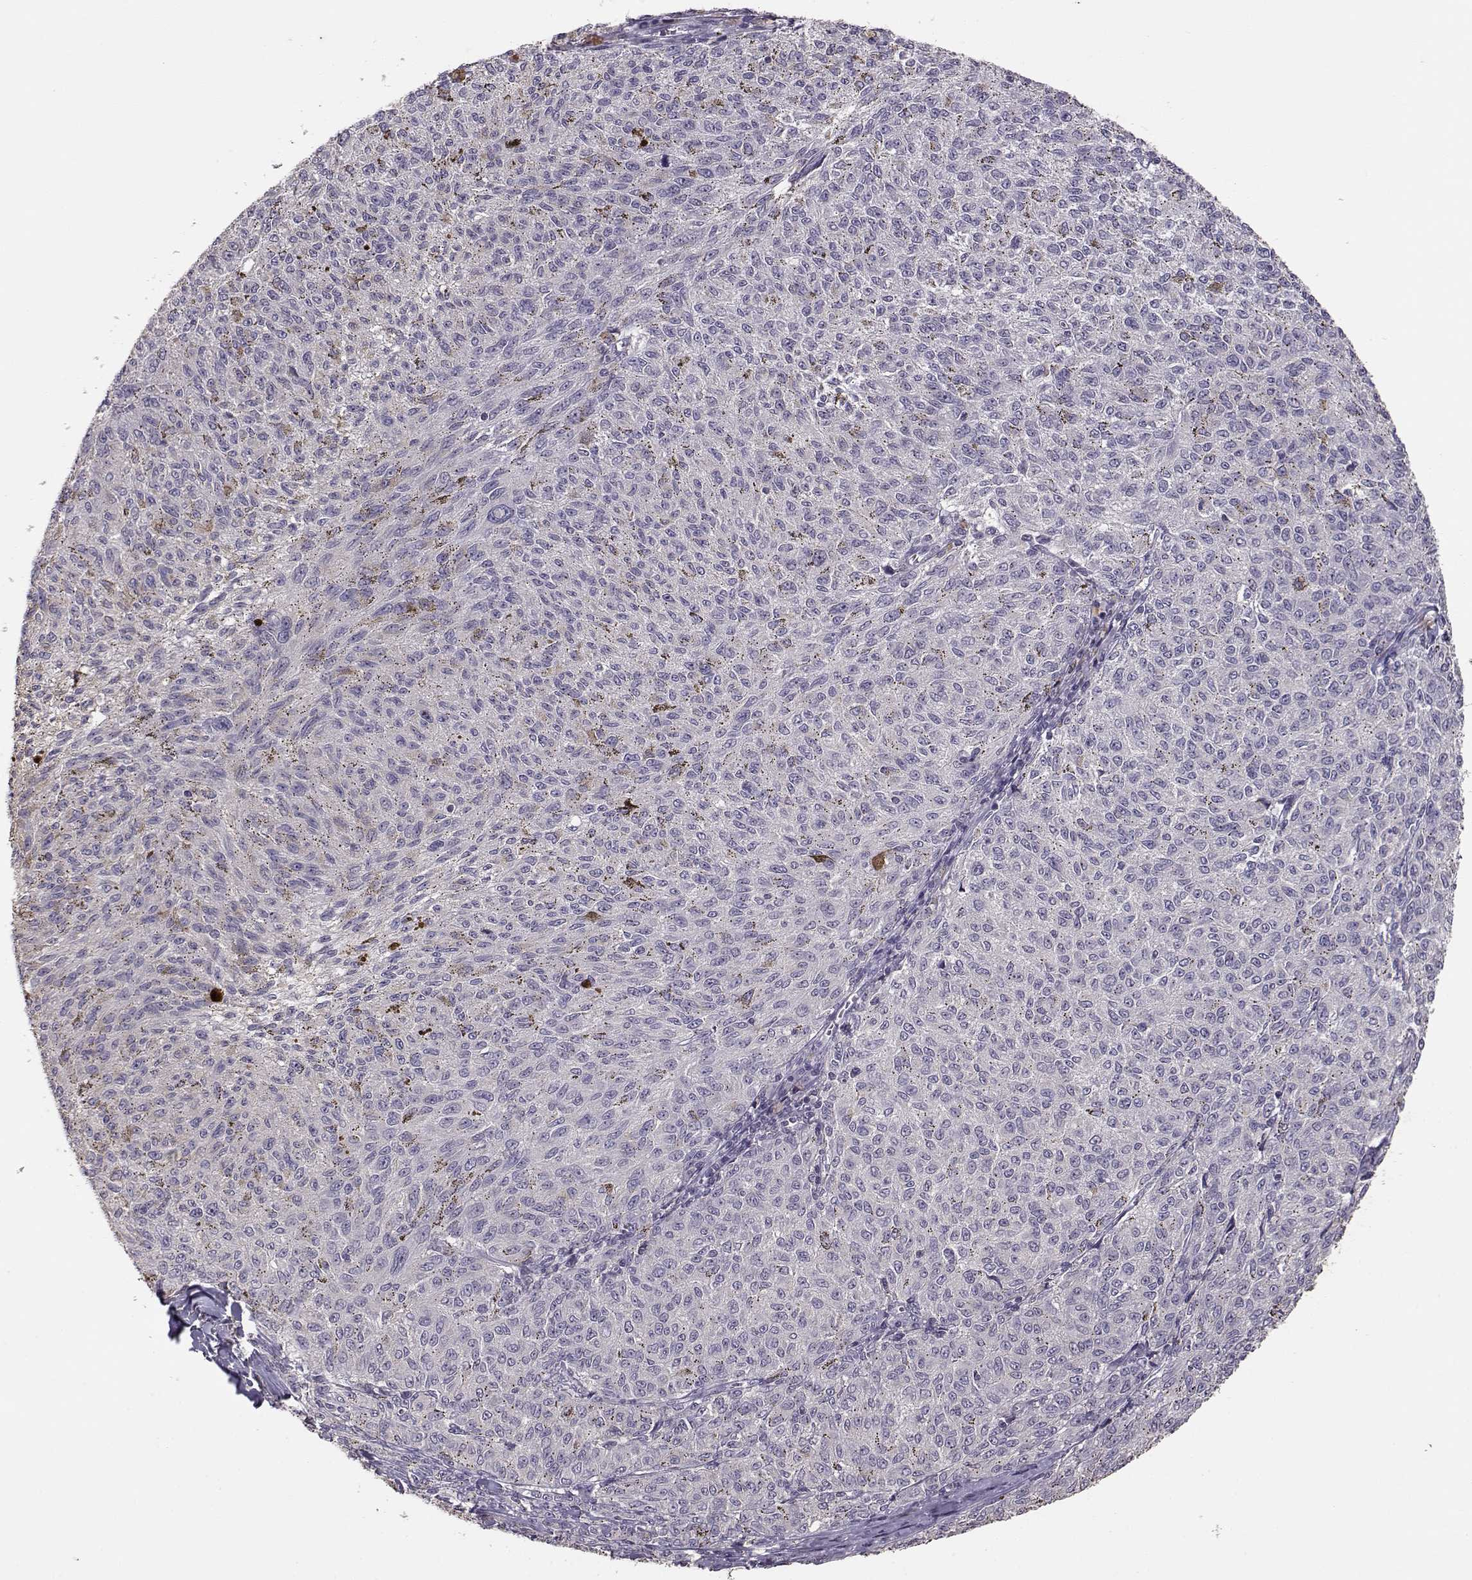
{"staining": {"intensity": "negative", "quantity": "none", "location": "none"}, "tissue": "melanoma", "cell_type": "Tumor cells", "image_type": "cancer", "snomed": [{"axis": "morphology", "description": "Malignant melanoma, NOS"}, {"axis": "topography", "description": "Skin"}], "caption": "High magnification brightfield microscopy of malignant melanoma stained with DAB (brown) and counterstained with hematoxylin (blue): tumor cells show no significant expression.", "gene": "UROC1", "patient": {"sex": "female", "age": 72}}